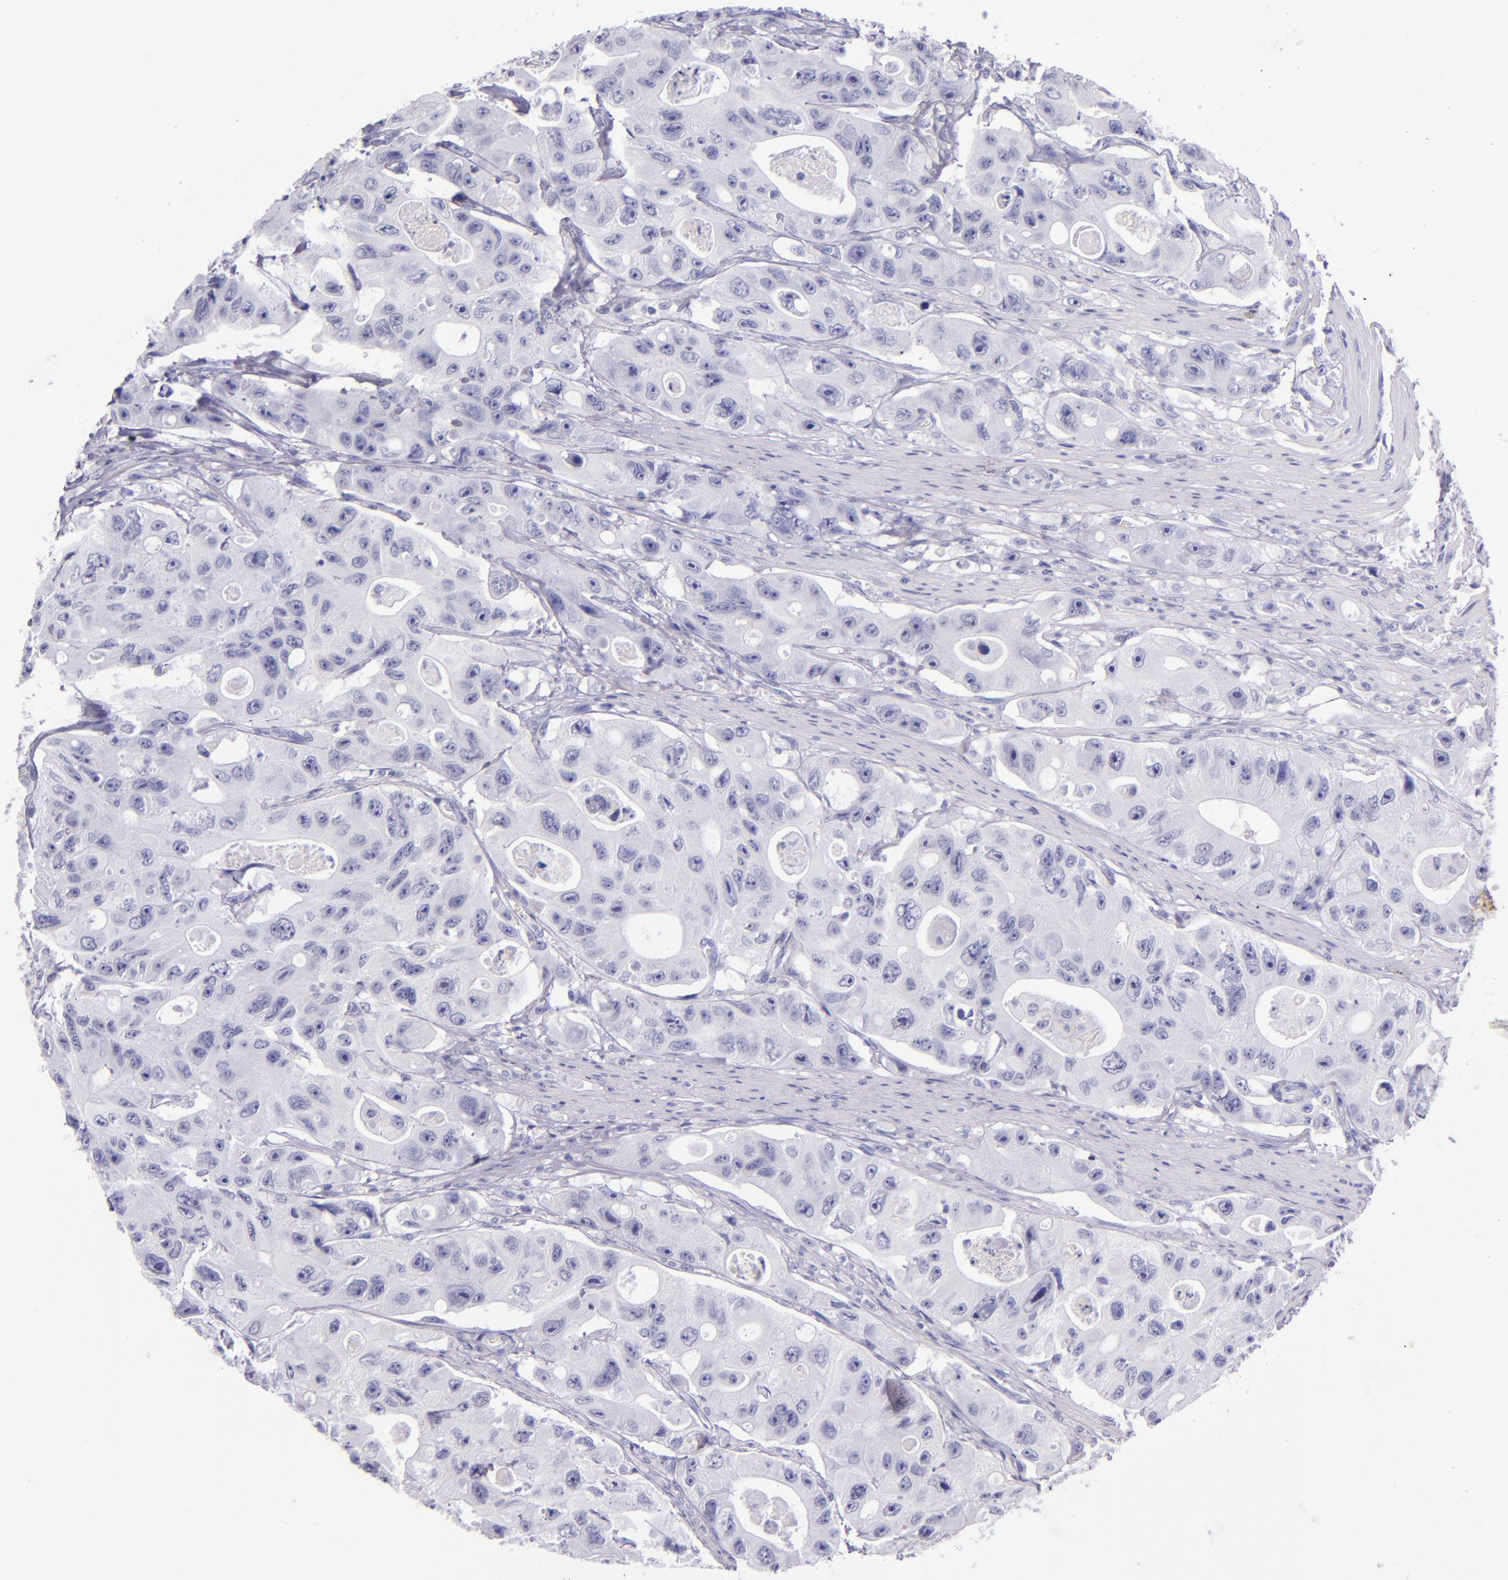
{"staining": {"intensity": "negative", "quantity": "none", "location": "none"}, "tissue": "colorectal cancer", "cell_type": "Tumor cells", "image_type": "cancer", "snomed": [{"axis": "morphology", "description": "Adenocarcinoma, NOS"}, {"axis": "topography", "description": "Colon"}], "caption": "This is a photomicrograph of immunohistochemistry staining of adenocarcinoma (colorectal), which shows no positivity in tumor cells.", "gene": "IRF4", "patient": {"sex": "female", "age": 46}}